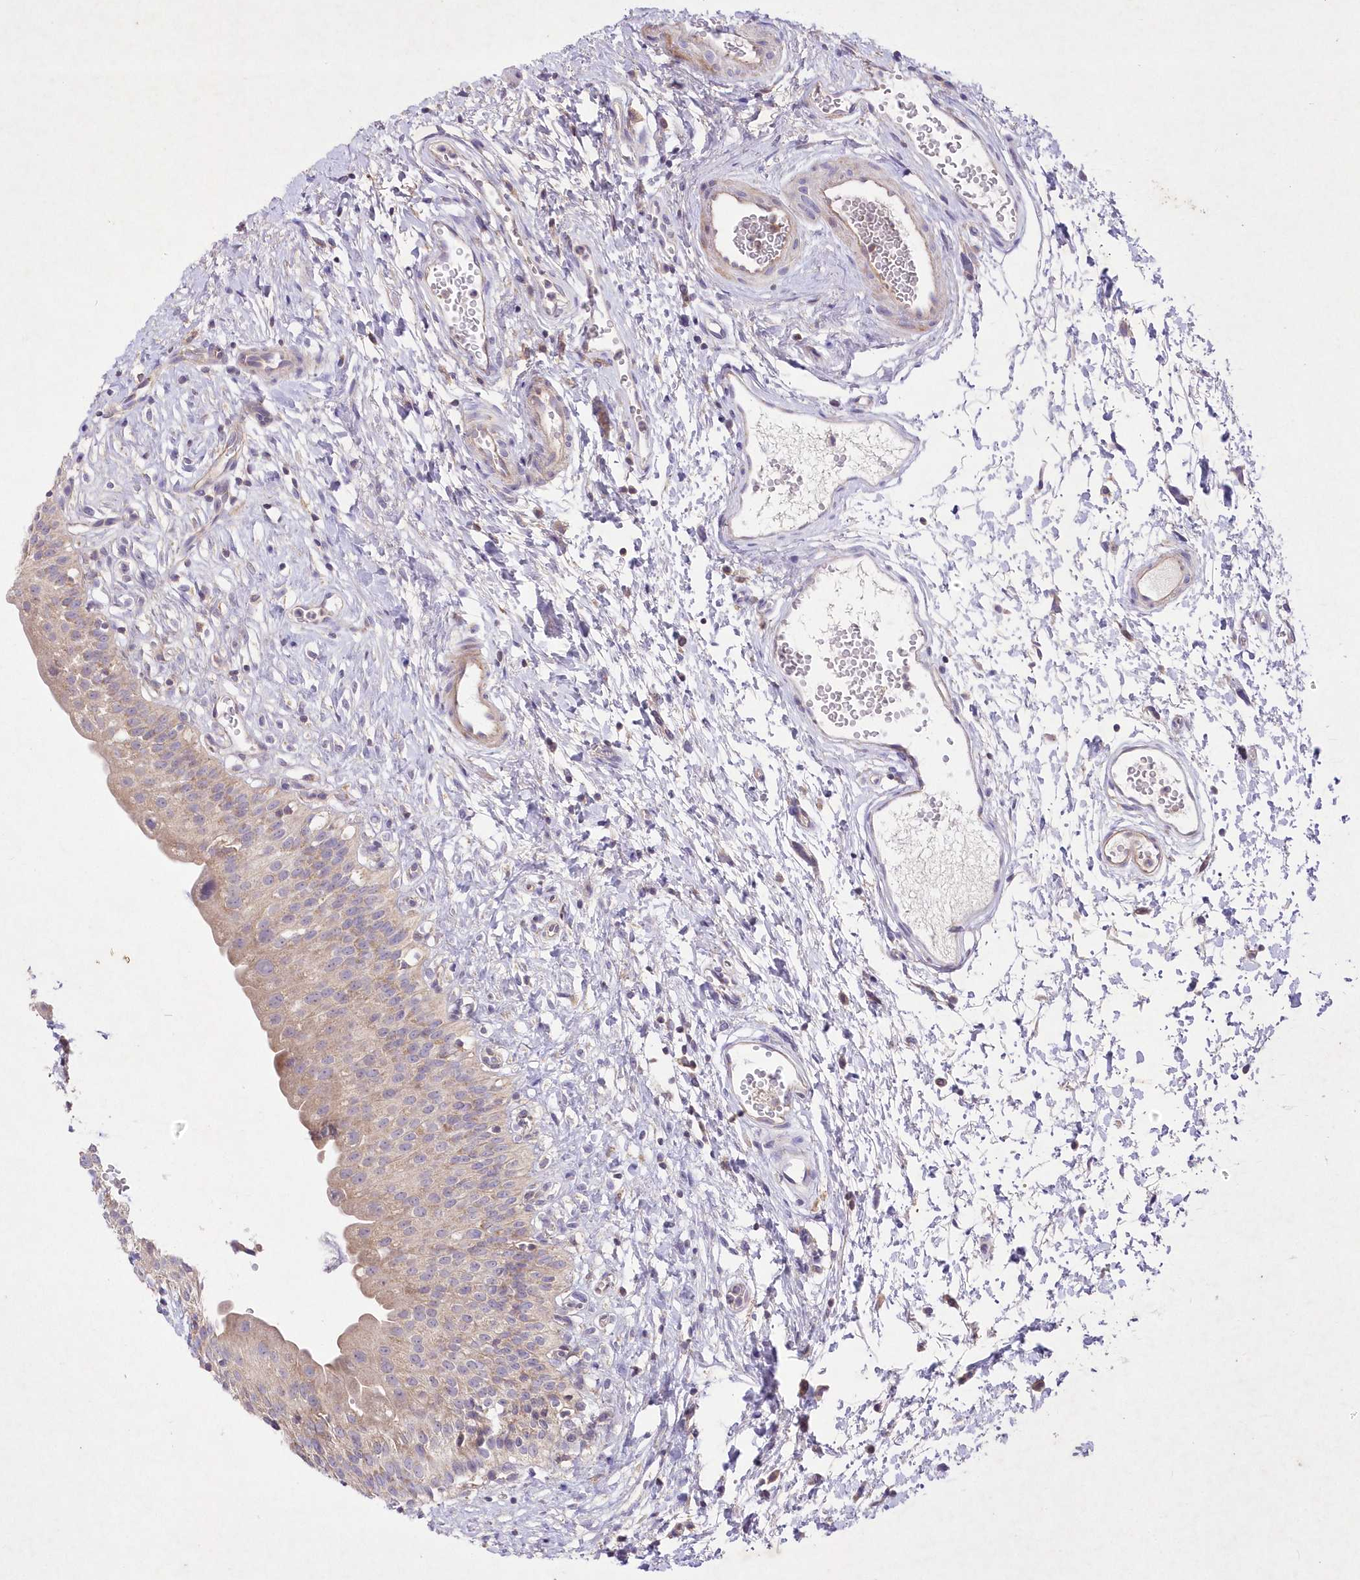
{"staining": {"intensity": "weak", "quantity": "25%-75%", "location": "cytoplasmic/membranous"}, "tissue": "urinary bladder", "cell_type": "Urothelial cells", "image_type": "normal", "snomed": [{"axis": "morphology", "description": "Normal tissue, NOS"}, {"axis": "topography", "description": "Urinary bladder"}], "caption": "Urinary bladder stained with immunohistochemistry demonstrates weak cytoplasmic/membranous expression in about 25%-75% of urothelial cells. The protein is stained brown, and the nuclei are stained in blue (DAB IHC with brightfield microscopy, high magnification).", "gene": "ITSN2", "patient": {"sex": "male", "age": 51}}